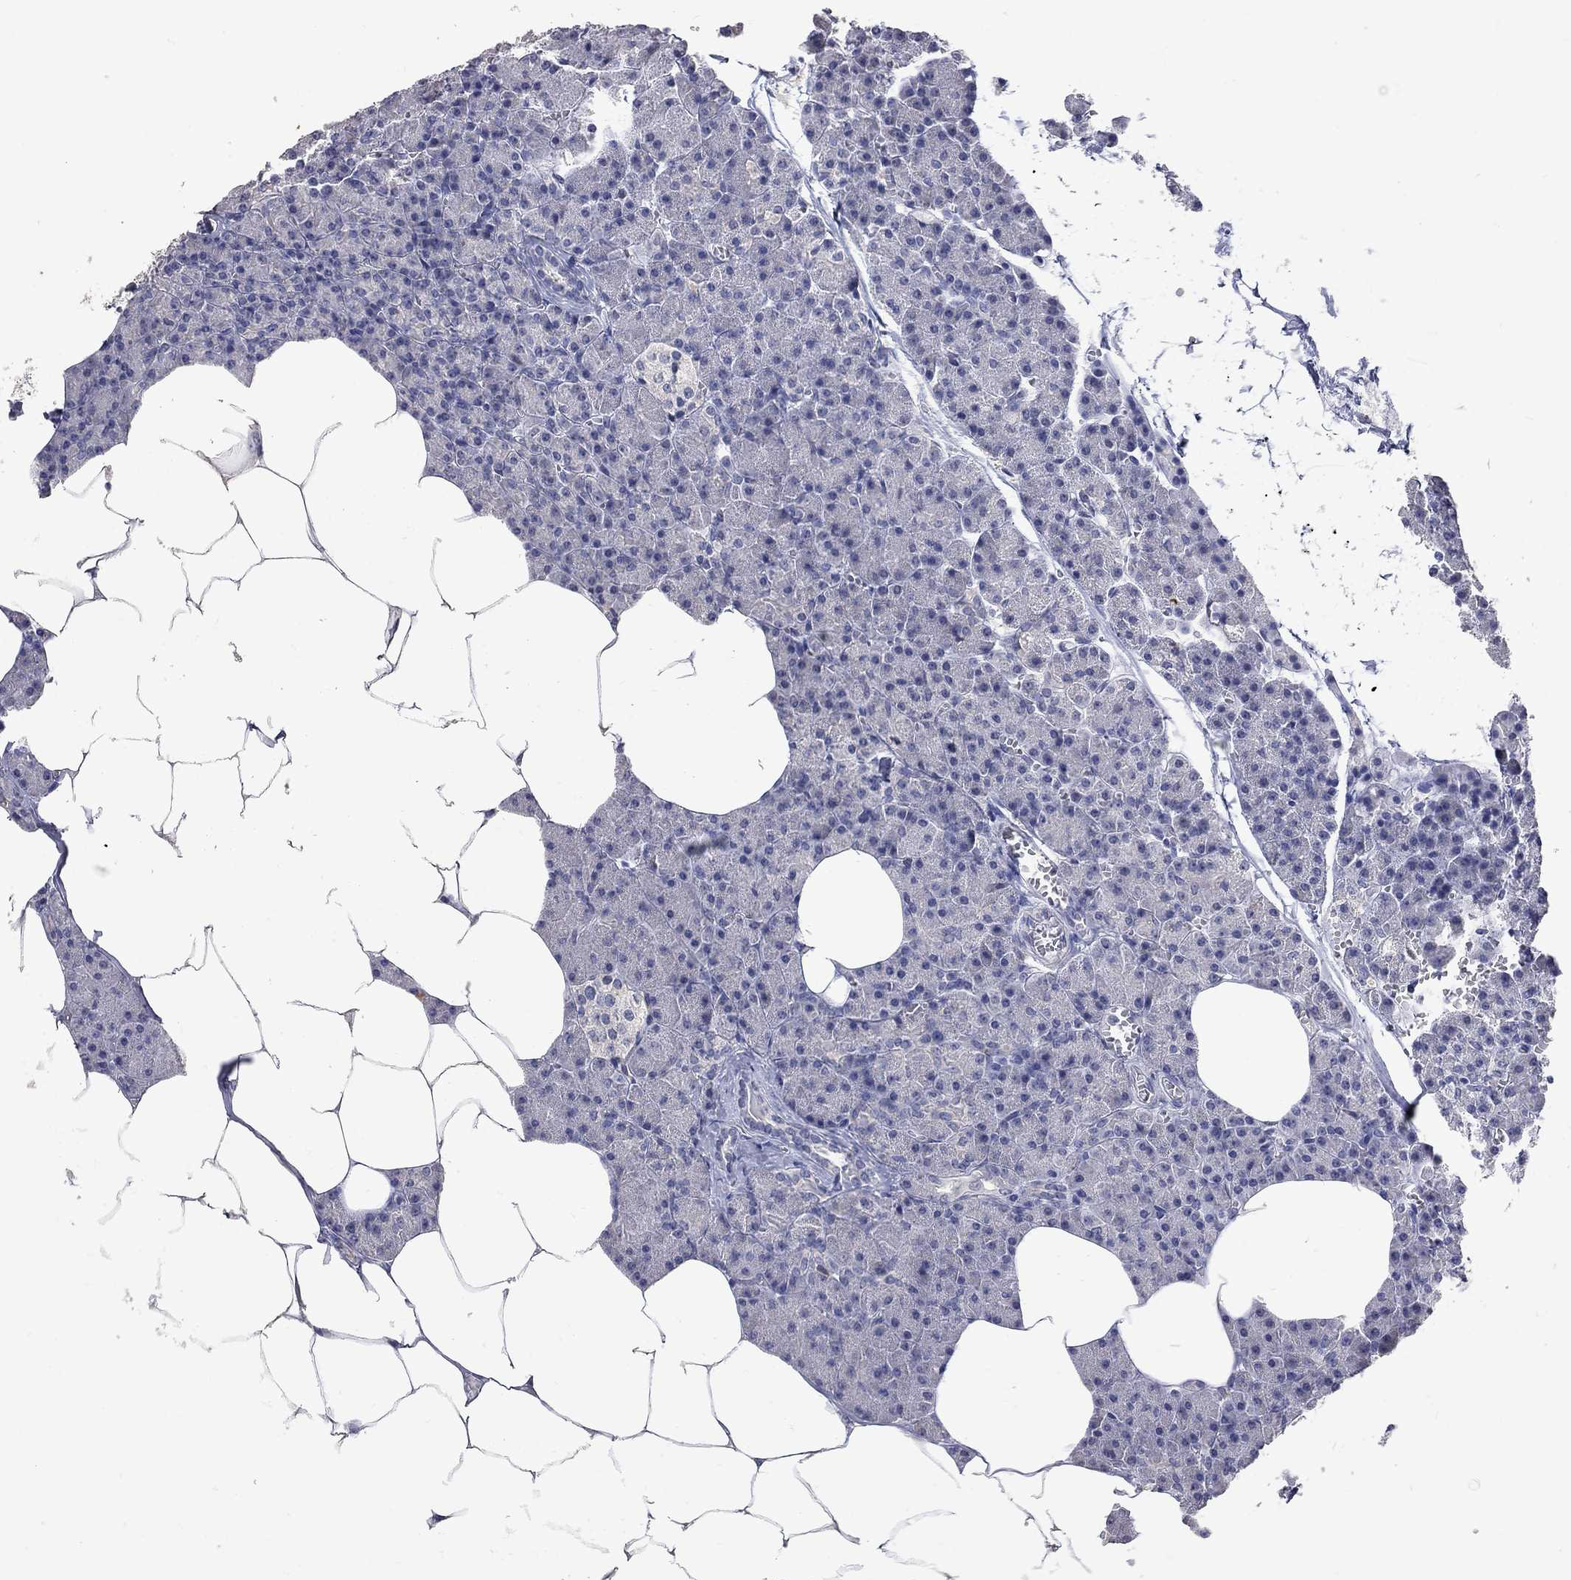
{"staining": {"intensity": "negative", "quantity": "none", "location": "none"}, "tissue": "pancreas", "cell_type": "Exocrine glandular cells", "image_type": "normal", "snomed": [{"axis": "morphology", "description": "Normal tissue, NOS"}, {"axis": "topography", "description": "Pancreas"}], "caption": "The IHC photomicrograph has no significant positivity in exocrine glandular cells of pancreas. The staining is performed using DAB brown chromogen with nuclei counter-stained in using hematoxylin.", "gene": "NOS2", "patient": {"sex": "female", "age": 45}}